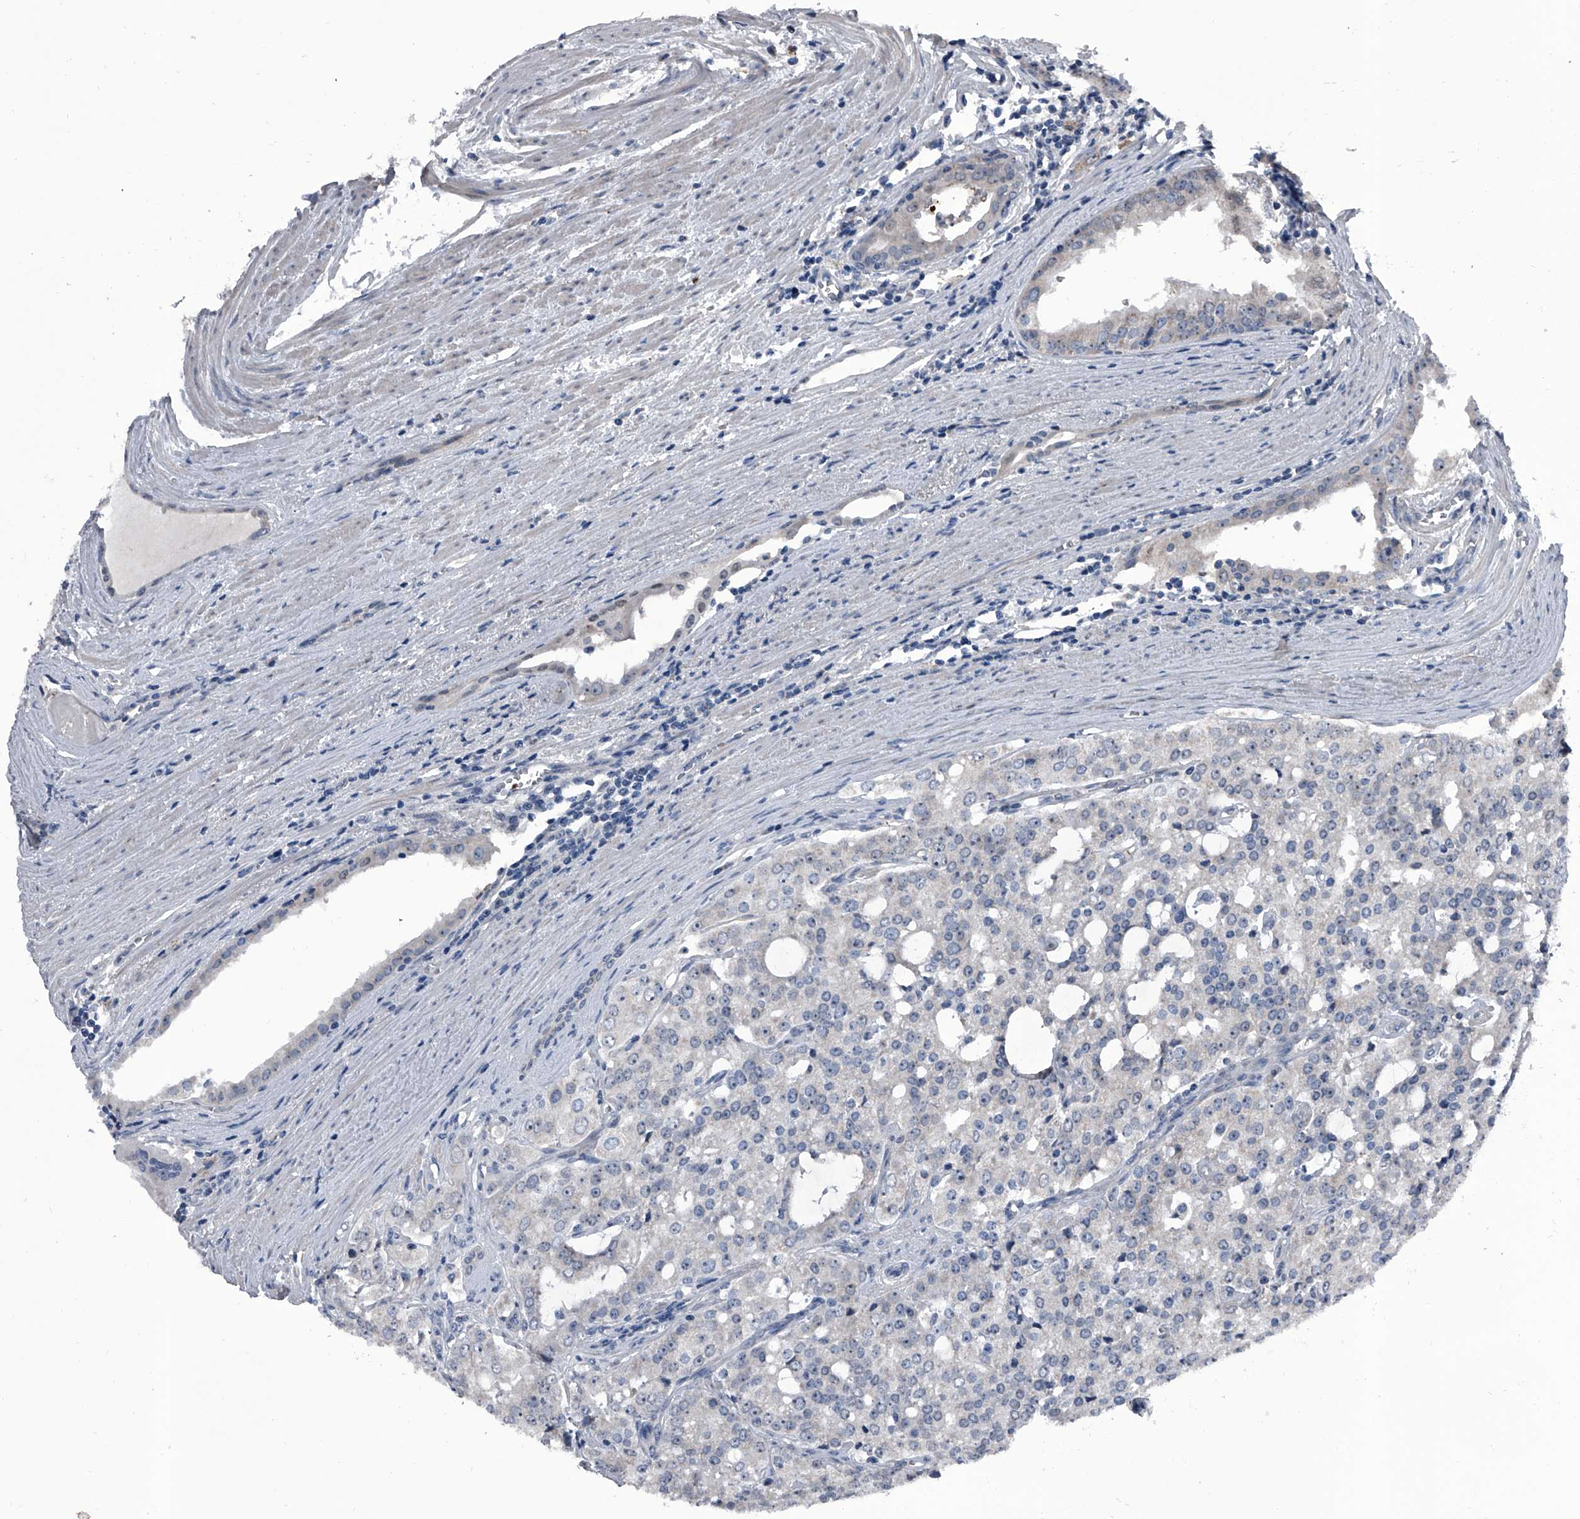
{"staining": {"intensity": "negative", "quantity": "none", "location": "none"}, "tissue": "prostate cancer", "cell_type": "Tumor cells", "image_type": "cancer", "snomed": [{"axis": "morphology", "description": "Adenocarcinoma, High grade"}, {"axis": "topography", "description": "Prostate"}], "caption": "High power microscopy image of an immunohistochemistry photomicrograph of prostate cancer, revealing no significant positivity in tumor cells. (DAB IHC, high magnification).", "gene": "CEP85L", "patient": {"sex": "male", "age": 68}}